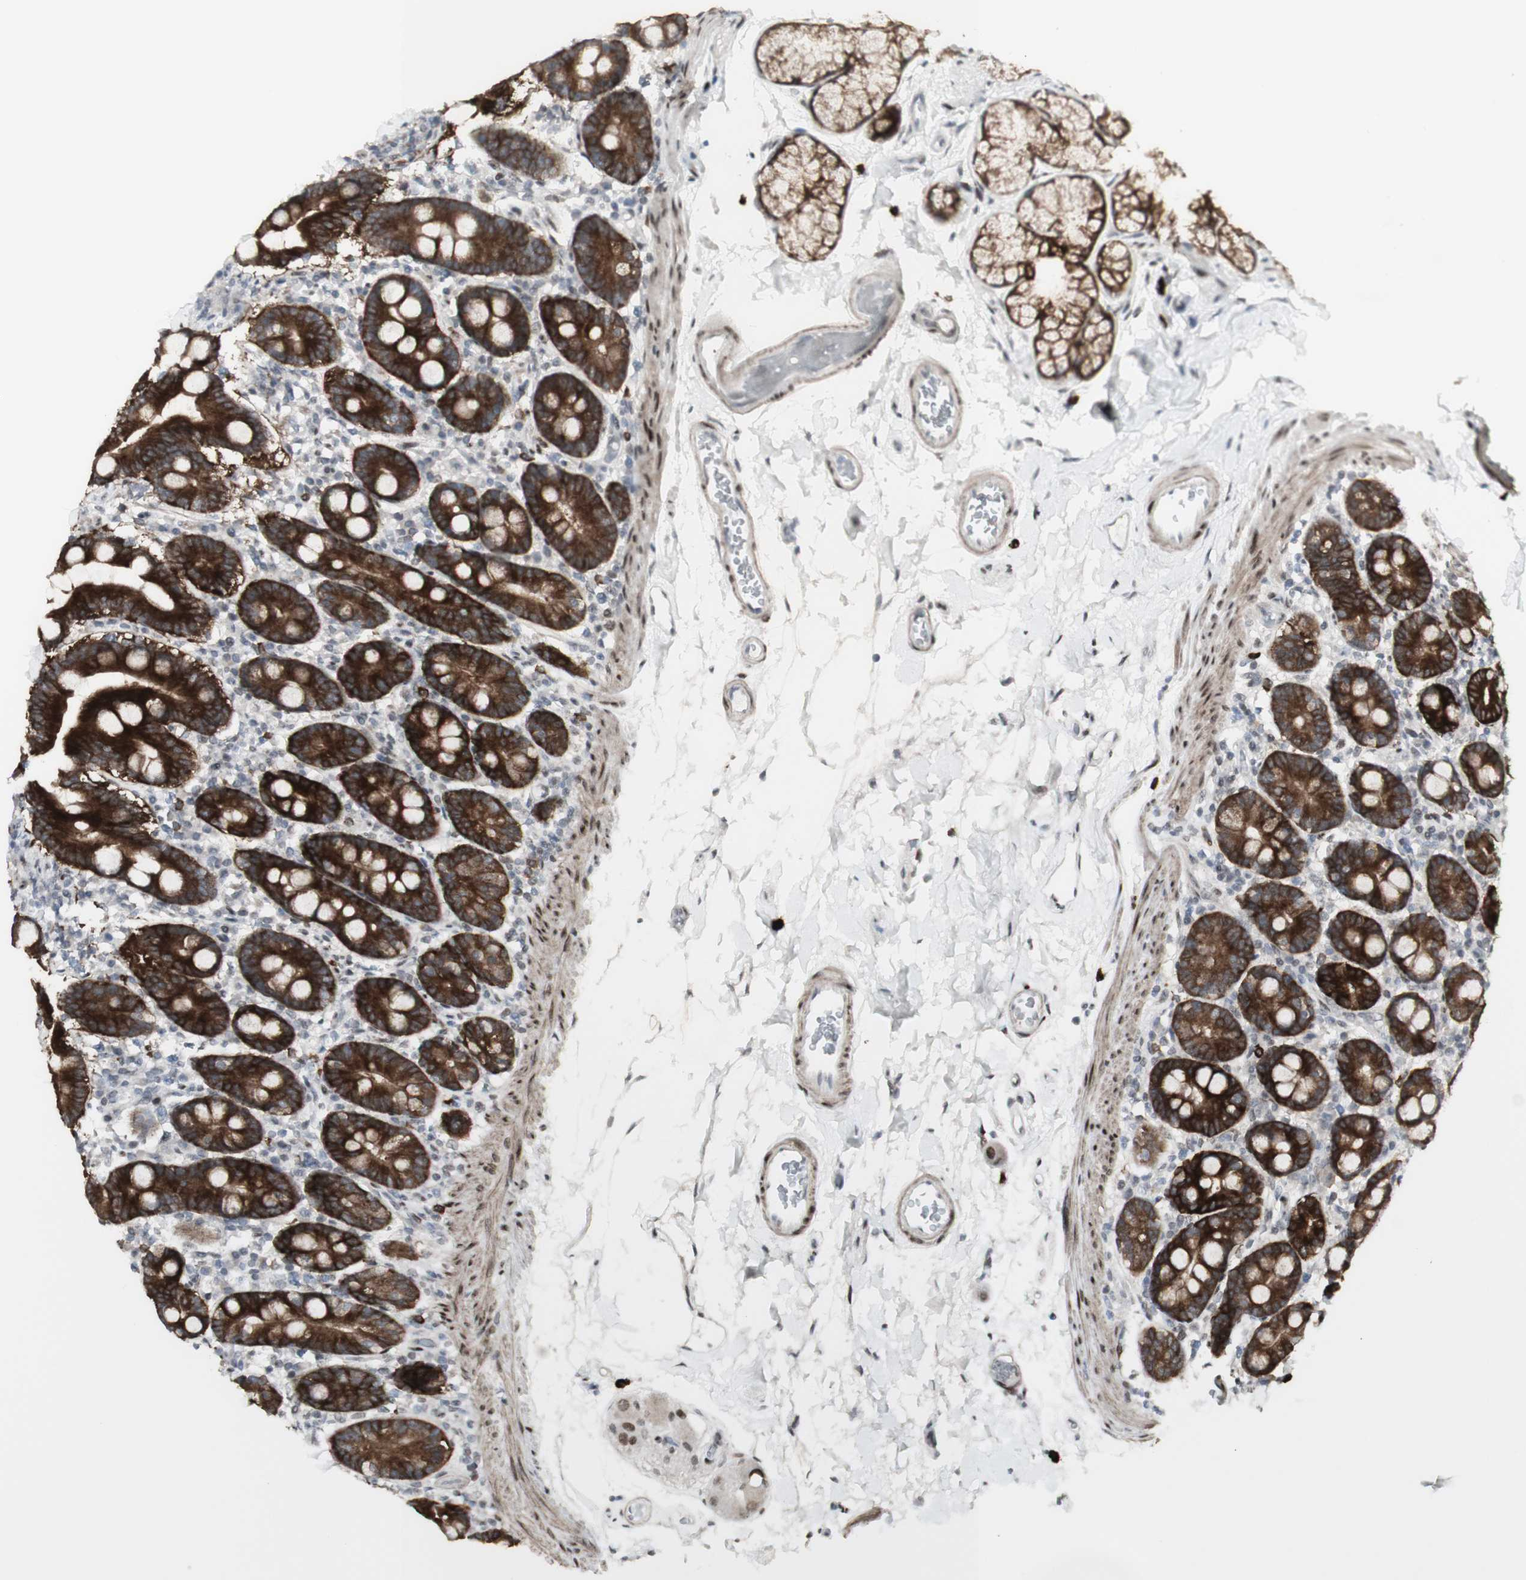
{"staining": {"intensity": "strong", "quantity": ">75%", "location": "cytoplasmic/membranous"}, "tissue": "duodenum", "cell_type": "Glandular cells", "image_type": "normal", "snomed": [{"axis": "morphology", "description": "Normal tissue, NOS"}, {"axis": "topography", "description": "Duodenum"}], "caption": "A micrograph of human duodenum stained for a protein shows strong cytoplasmic/membranous brown staining in glandular cells. The staining is performed using DAB (3,3'-diaminobenzidine) brown chromogen to label protein expression. The nuclei are counter-stained blue using hematoxylin.", "gene": "C1orf116", "patient": {"sex": "male", "age": 54}}